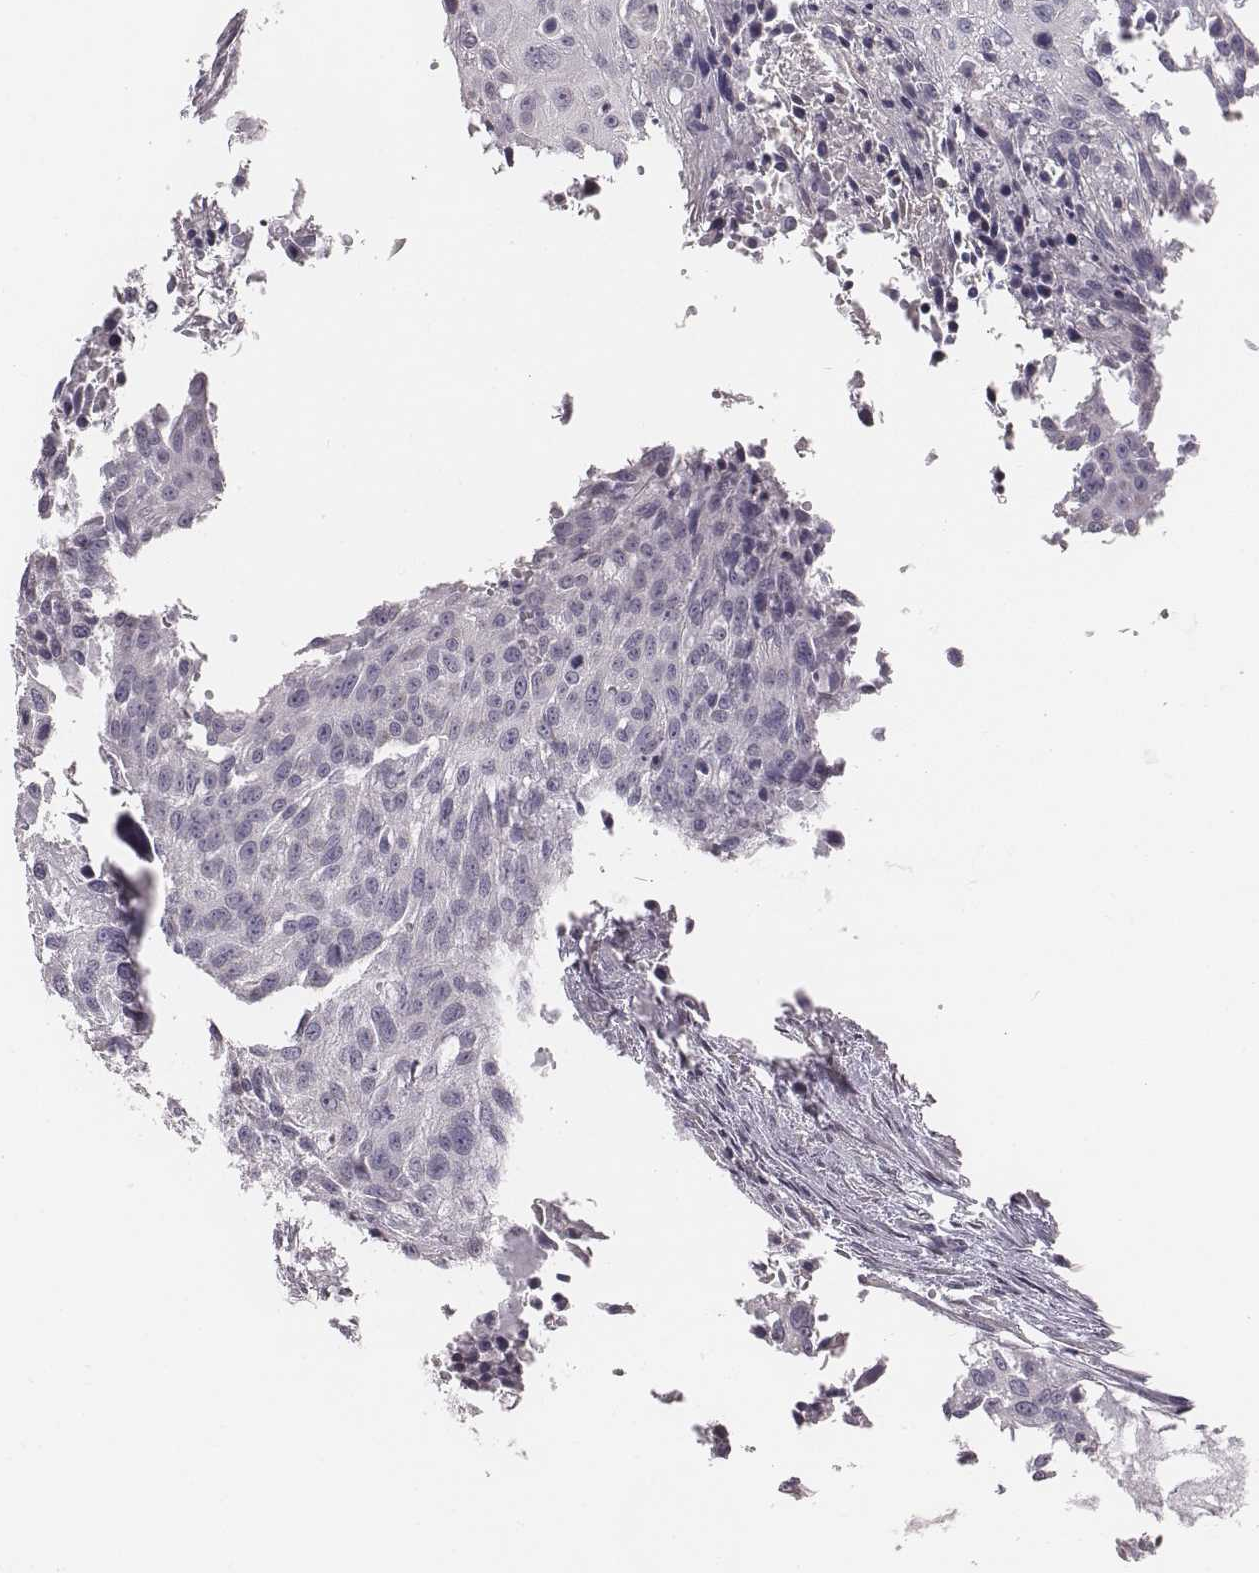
{"staining": {"intensity": "negative", "quantity": "none", "location": "none"}, "tissue": "urothelial cancer", "cell_type": "Tumor cells", "image_type": "cancer", "snomed": [{"axis": "morphology", "description": "Urothelial carcinoma, NOS"}, {"axis": "topography", "description": "Urinary bladder"}], "caption": "Immunohistochemistry photomicrograph of neoplastic tissue: human urothelial cancer stained with DAB (3,3'-diaminobenzidine) shows no significant protein expression in tumor cells. Brightfield microscopy of immunohistochemistry (IHC) stained with DAB (brown) and hematoxylin (blue), captured at high magnification.", "gene": "C6orf58", "patient": {"sex": "male", "age": 55}}